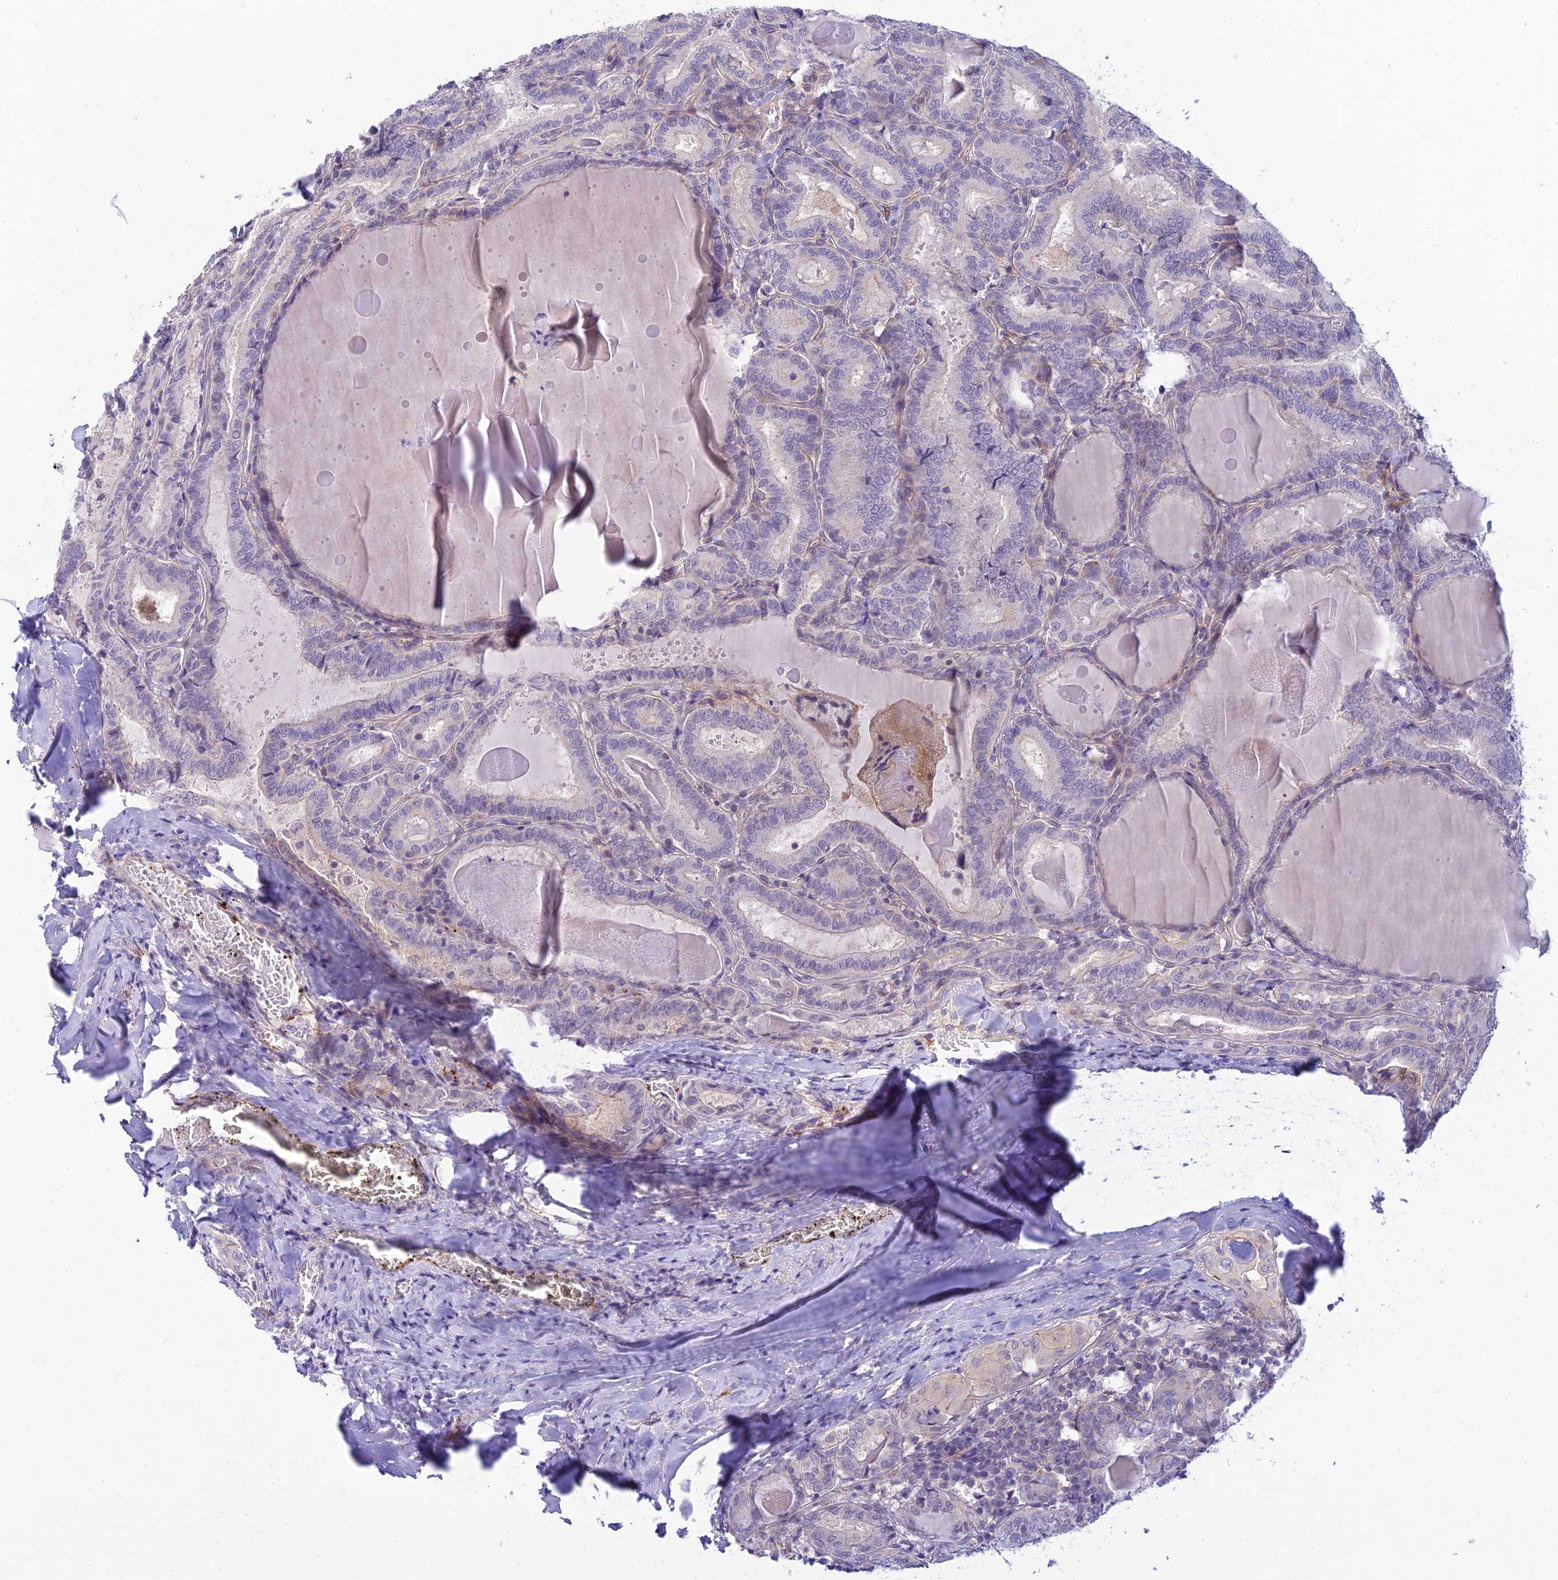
{"staining": {"intensity": "negative", "quantity": "none", "location": "none"}, "tissue": "thyroid cancer", "cell_type": "Tumor cells", "image_type": "cancer", "snomed": [{"axis": "morphology", "description": "Papillary adenocarcinoma, NOS"}, {"axis": "topography", "description": "Thyroid gland"}], "caption": "Papillary adenocarcinoma (thyroid) was stained to show a protein in brown. There is no significant staining in tumor cells.", "gene": "FBXW4", "patient": {"sex": "female", "age": 72}}